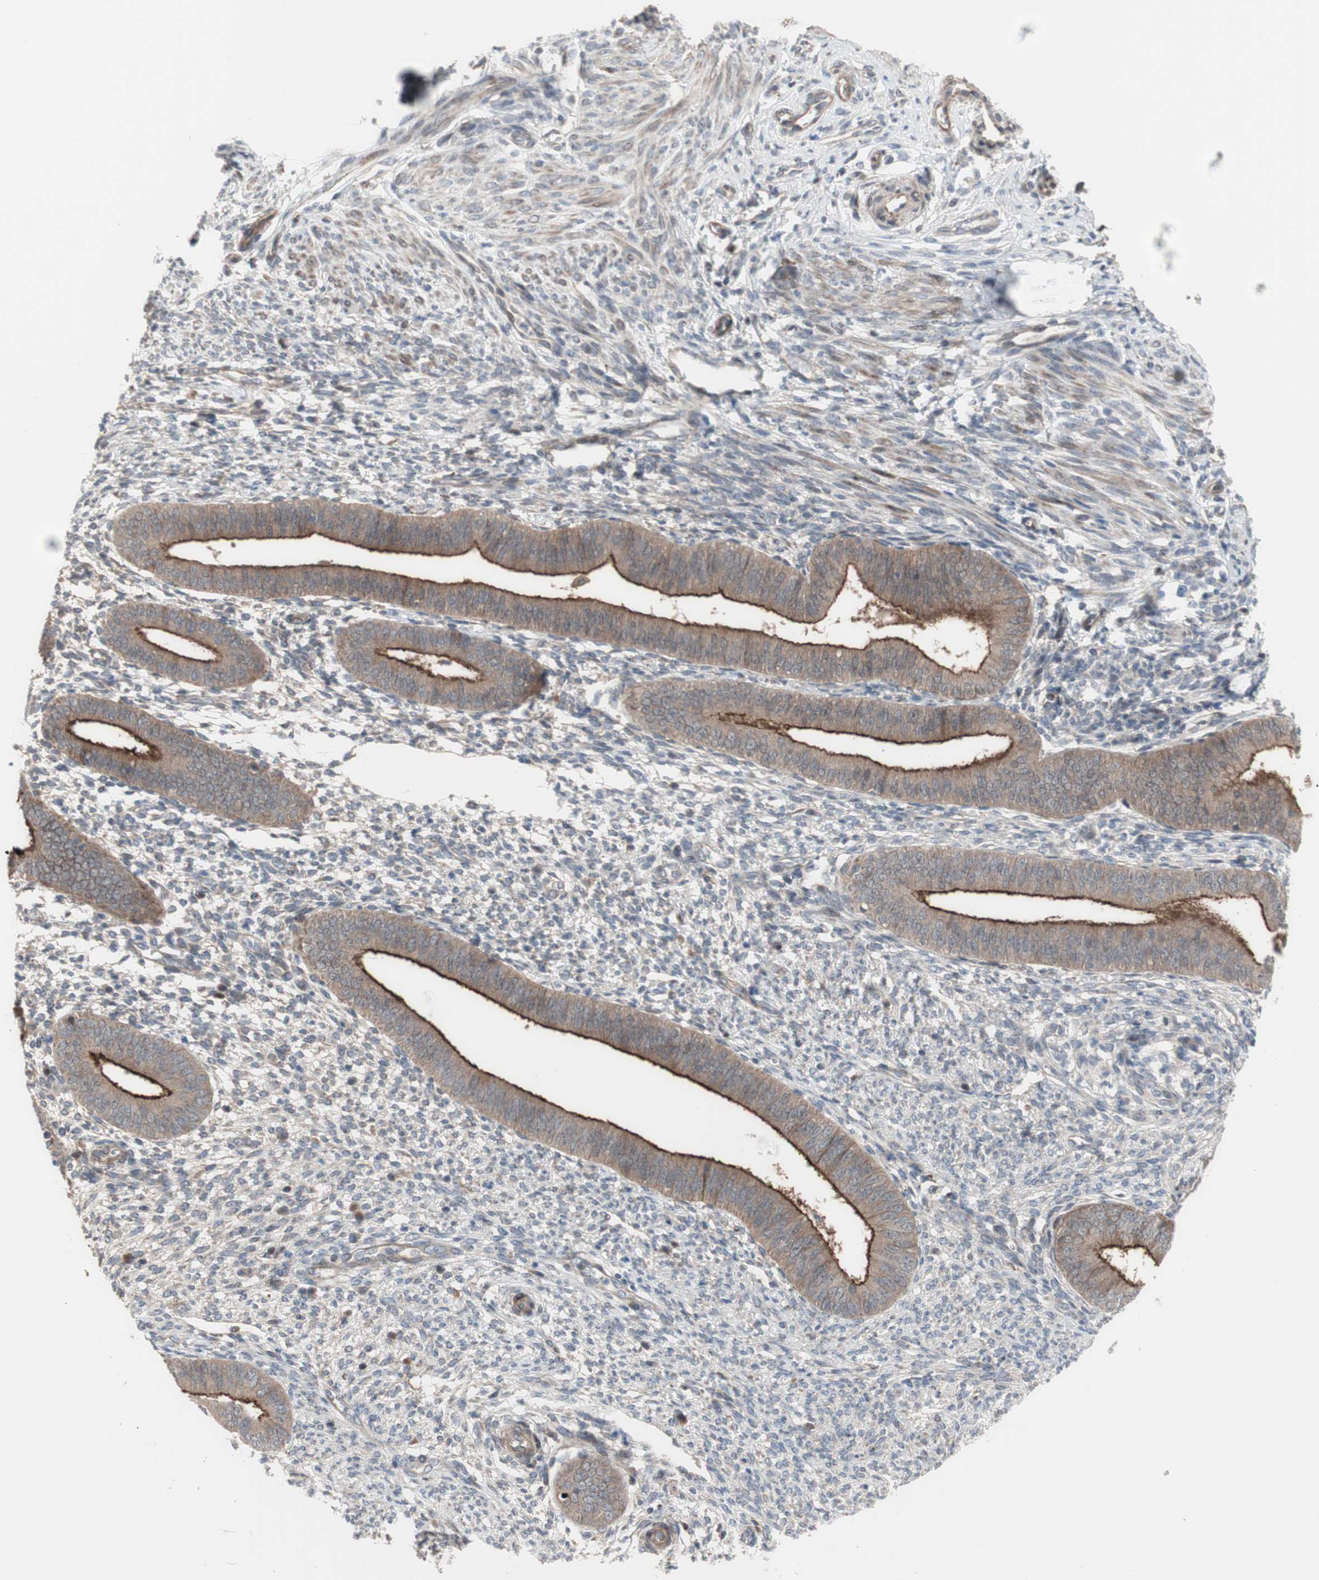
{"staining": {"intensity": "weak", "quantity": "25%-75%", "location": "cytoplasmic/membranous"}, "tissue": "endometrium", "cell_type": "Cells in endometrial stroma", "image_type": "normal", "snomed": [{"axis": "morphology", "description": "Normal tissue, NOS"}, {"axis": "topography", "description": "Endometrium"}], "caption": "DAB (3,3'-diaminobenzidine) immunohistochemical staining of normal endometrium displays weak cytoplasmic/membranous protein staining in about 25%-75% of cells in endometrial stroma.", "gene": "OAZ1", "patient": {"sex": "female", "age": 35}}